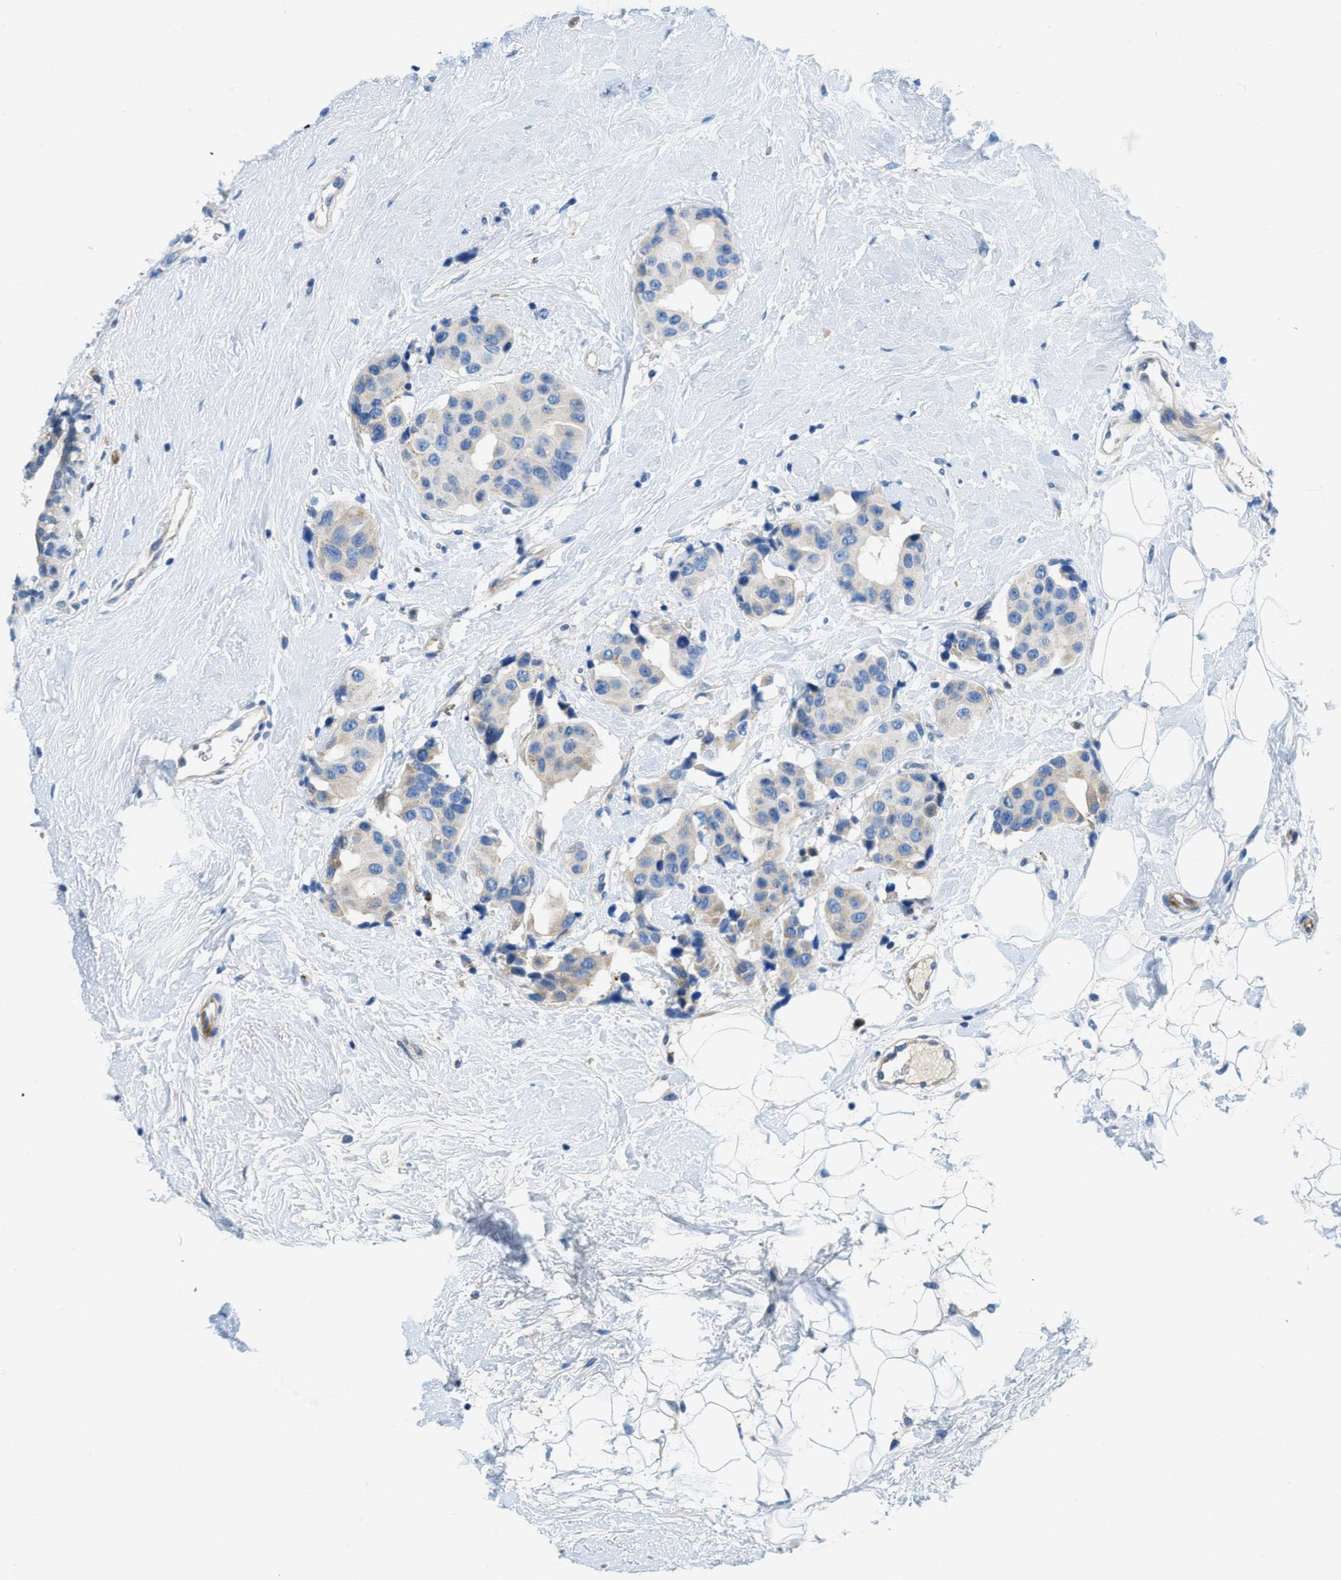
{"staining": {"intensity": "weak", "quantity": "<25%", "location": "cytoplasmic/membranous"}, "tissue": "breast cancer", "cell_type": "Tumor cells", "image_type": "cancer", "snomed": [{"axis": "morphology", "description": "Normal tissue, NOS"}, {"axis": "morphology", "description": "Duct carcinoma"}, {"axis": "topography", "description": "Breast"}], "caption": "This image is of breast cancer (infiltrating ductal carcinoma) stained with IHC to label a protein in brown with the nuclei are counter-stained blue. There is no staining in tumor cells.", "gene": "TMEM248", "patient": {"sex": "female", "age": 39}}